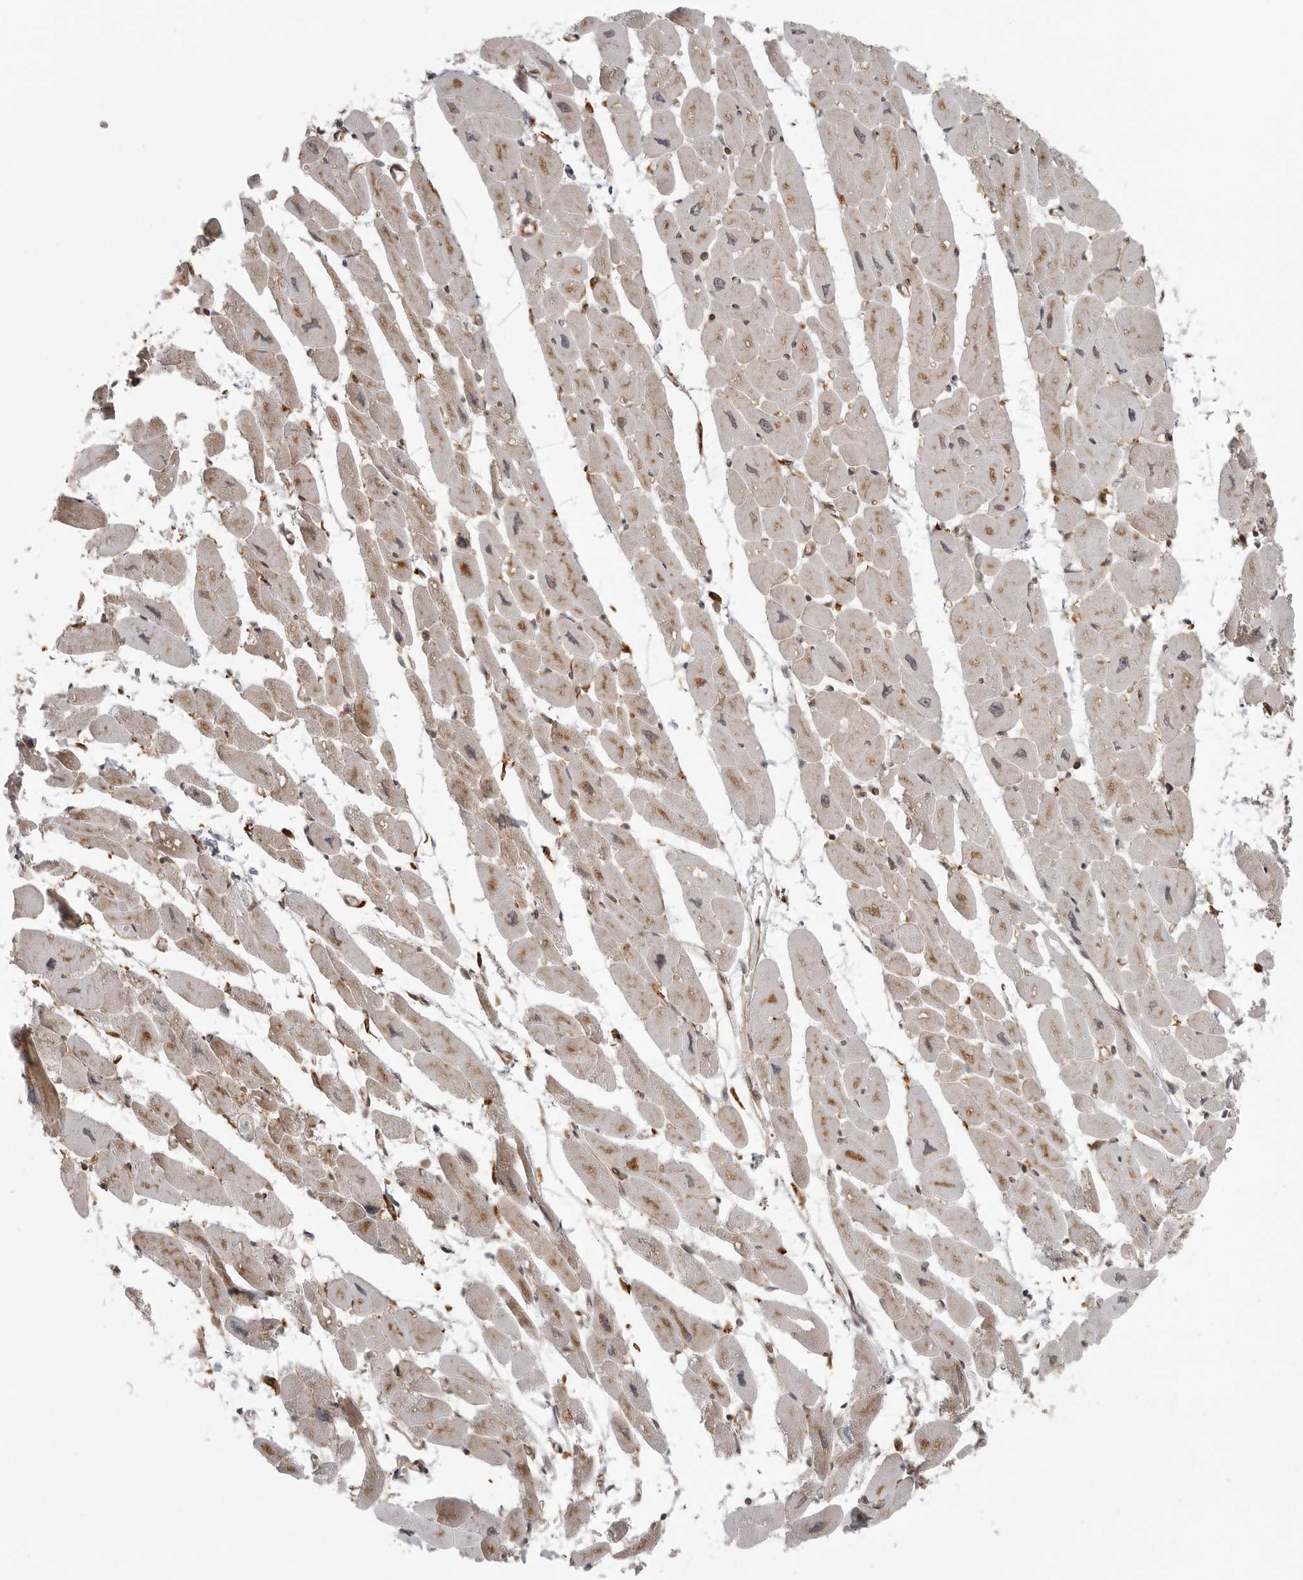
{"staining": {"intensity": "moderate", "quantity": ">75%", "location": "cytoplasmic/membranous"}, "tissue": "heart muscle", "cell_type": "Cardiomyocytes", "image_type": "normal", "snomed": [{"axis": "morphology", "description": "Normal tissue, NOS"}, {"axis": "topography", "description": "Heart"}], "caption": "A photomicrograph showing moderate cytoplasmic/membranous staining in approximately >75% of cardiomyocytes in normal heart muscle, as visualized by brown immunohistochemical staining.", "gene": "FAT3", "patient": {"sex": "female", "age": 54}}